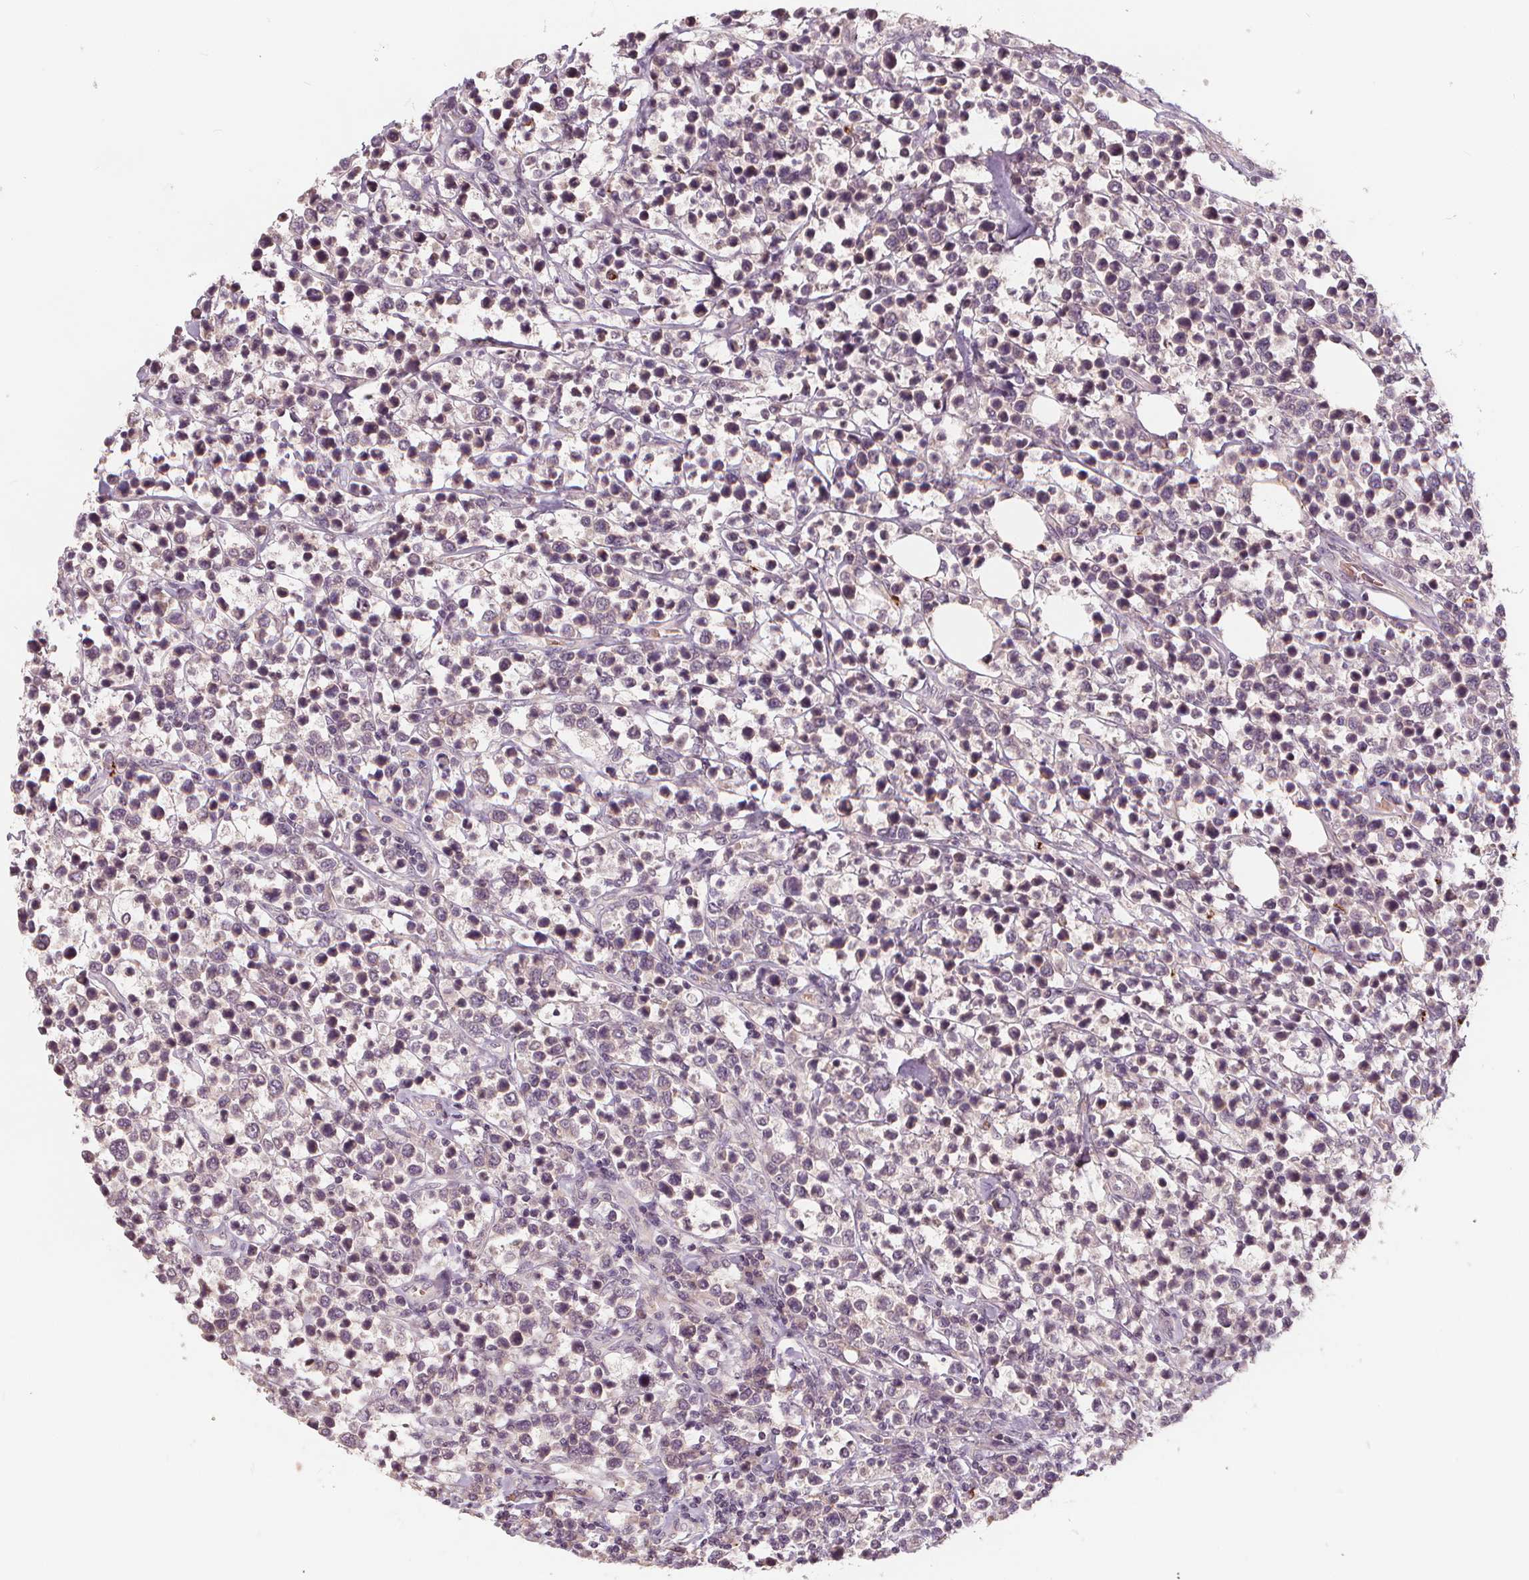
{"staining": {"intensity": "negative", "quantity": "none", "location": "none"}, "tissue": "lymphoma", "cell_type": "Tumor cells", "image_type": "cancer", "snomed": [{"axis": "morphology", "description": "Malignant lymphoma, non-Hodgkin's type, High grade"}, {"axis": "topography", "description": "Soft tissue"}], "caption": "The image exhibits no significant staining in tumor cells of lymphoma.", "gene": "IPO13", "patient": {"sex": "female", "age": 56}}